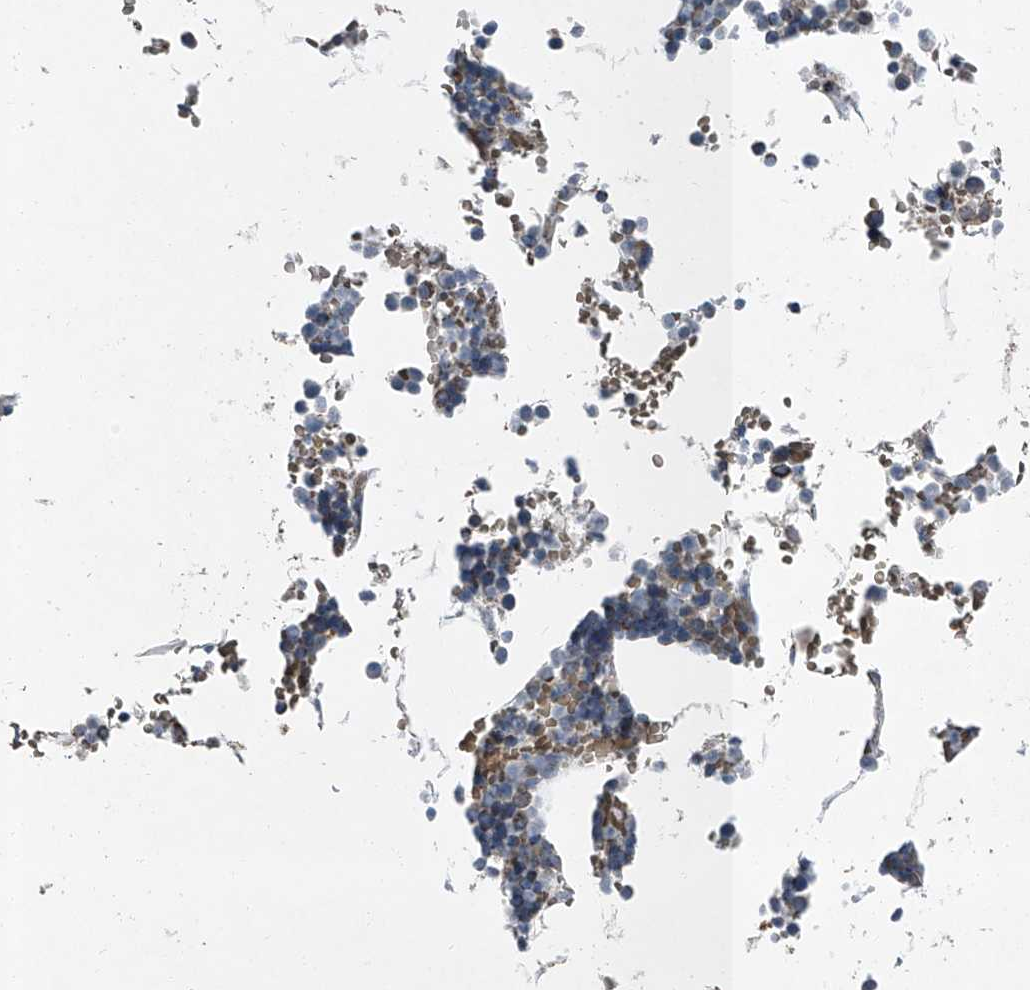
{"staining": {"intensity": "negative", "quantity": "none", "location": "none"}, "tissue": "bone marrow", "cell_type": "Hematopoietic cells", "image_type": "normal", "snomed": [{"axis": "morphology", "description": "Normal tissue, NOS"}, {"axis": "topography", "description": "Bone marrow"}], "caption": "Immunohistochemistry (IHC) histopathology image of normal bone marrow: bone marrow stained with DAB (3,3'-diaminobenzidine) reveals no significant protein expression in hematopoietic cells.", "gene": "CHRNA7", "patient": {"sex": "male", "age": 70}}